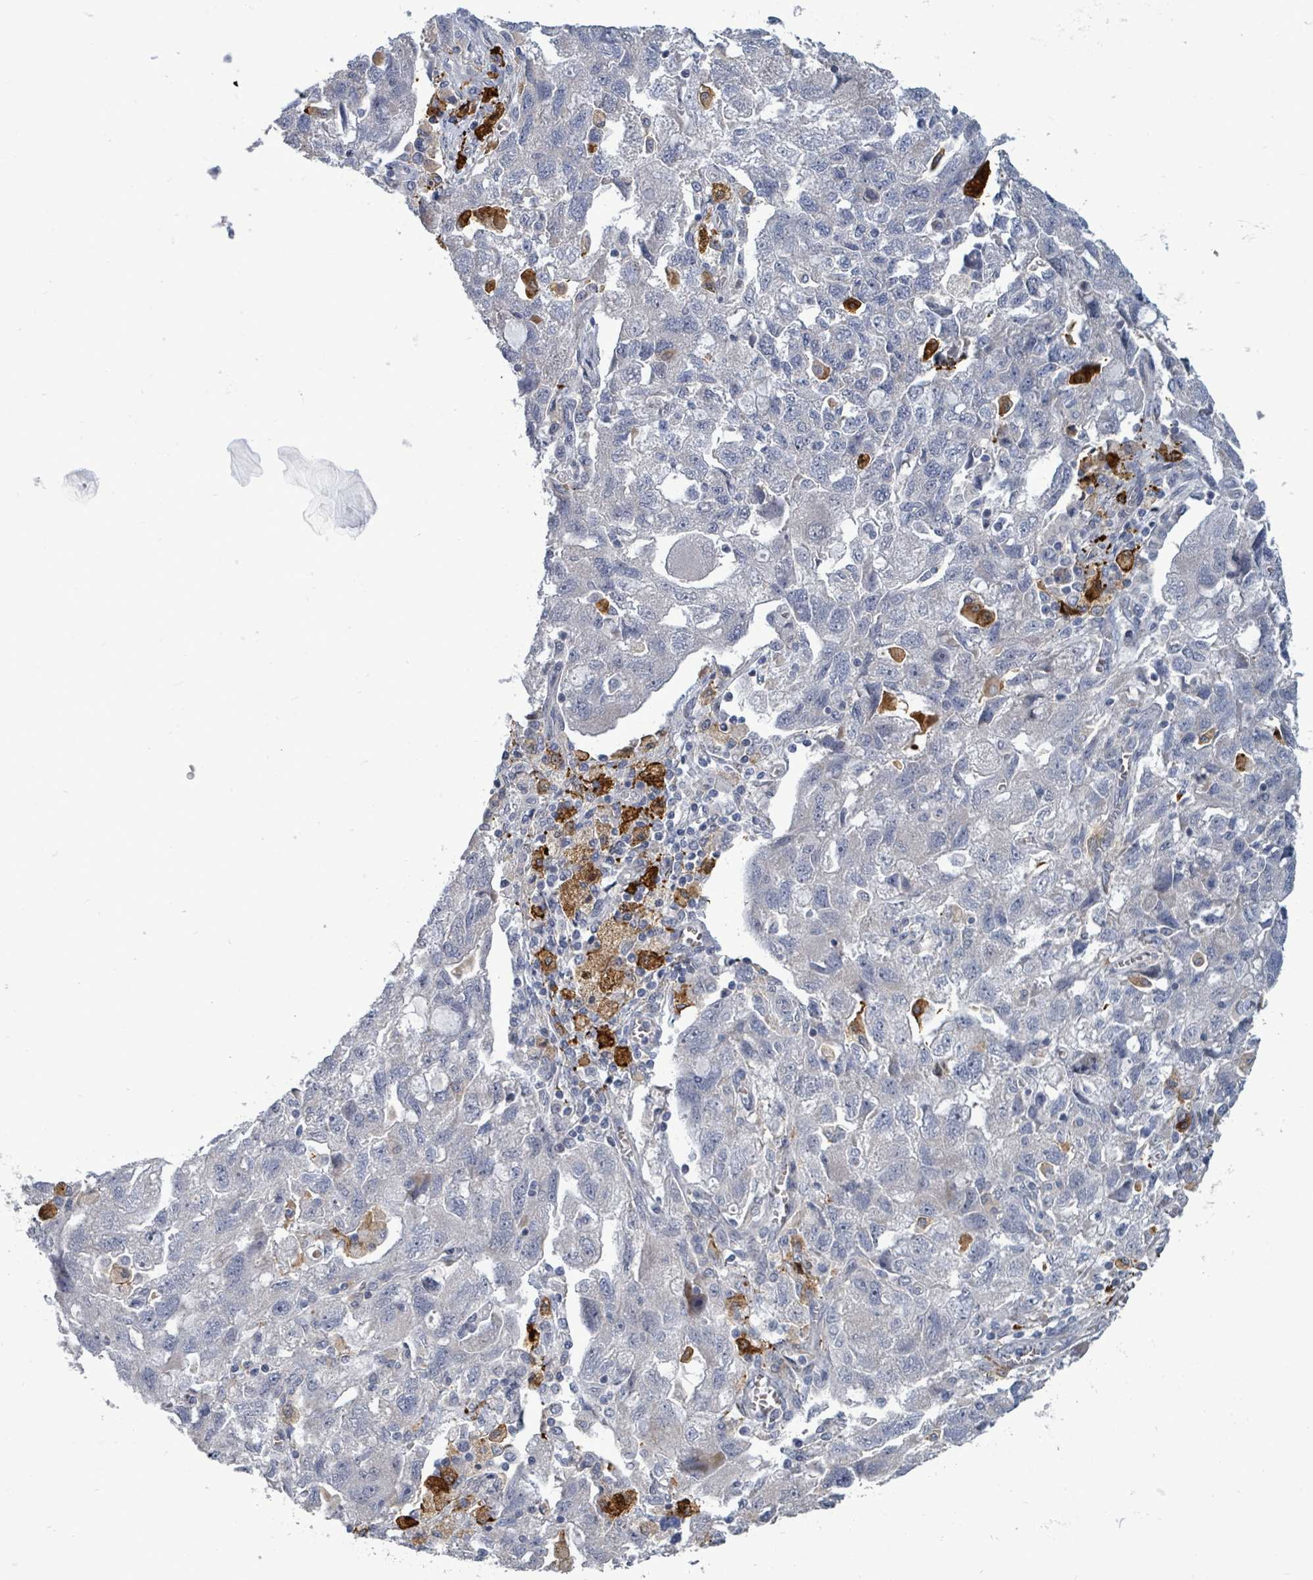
{"staining": {"intensity": "negative", "quantity": "none", "location": "none"}, "tissue": "ovarian cancer", "cell_type": "Tumor cells", "image_type": "cancer", "snomed": [{"axis": "morphology", "description": "Carcinoma, NOS"}, {"axis": "morphology", "description": "Cystadenocarcinoma, serous, NOS"}, {"axis": "topography", "description": "Ovary"}], "caption": "A high-resolution image shows immunohistochemistry (IHC) staining of carcinoma (ovarian), which shows no significant positivity in tumor cells. The staining was performed using DAB (3,3'-diaminobenzidine) to visualize the protein expression in brown, while the nuclei were stained in blue with hematoxylin (Magnification: 20x).", "gene": "TRDMT1", "patient": {"sex": "female", "age": 69}}